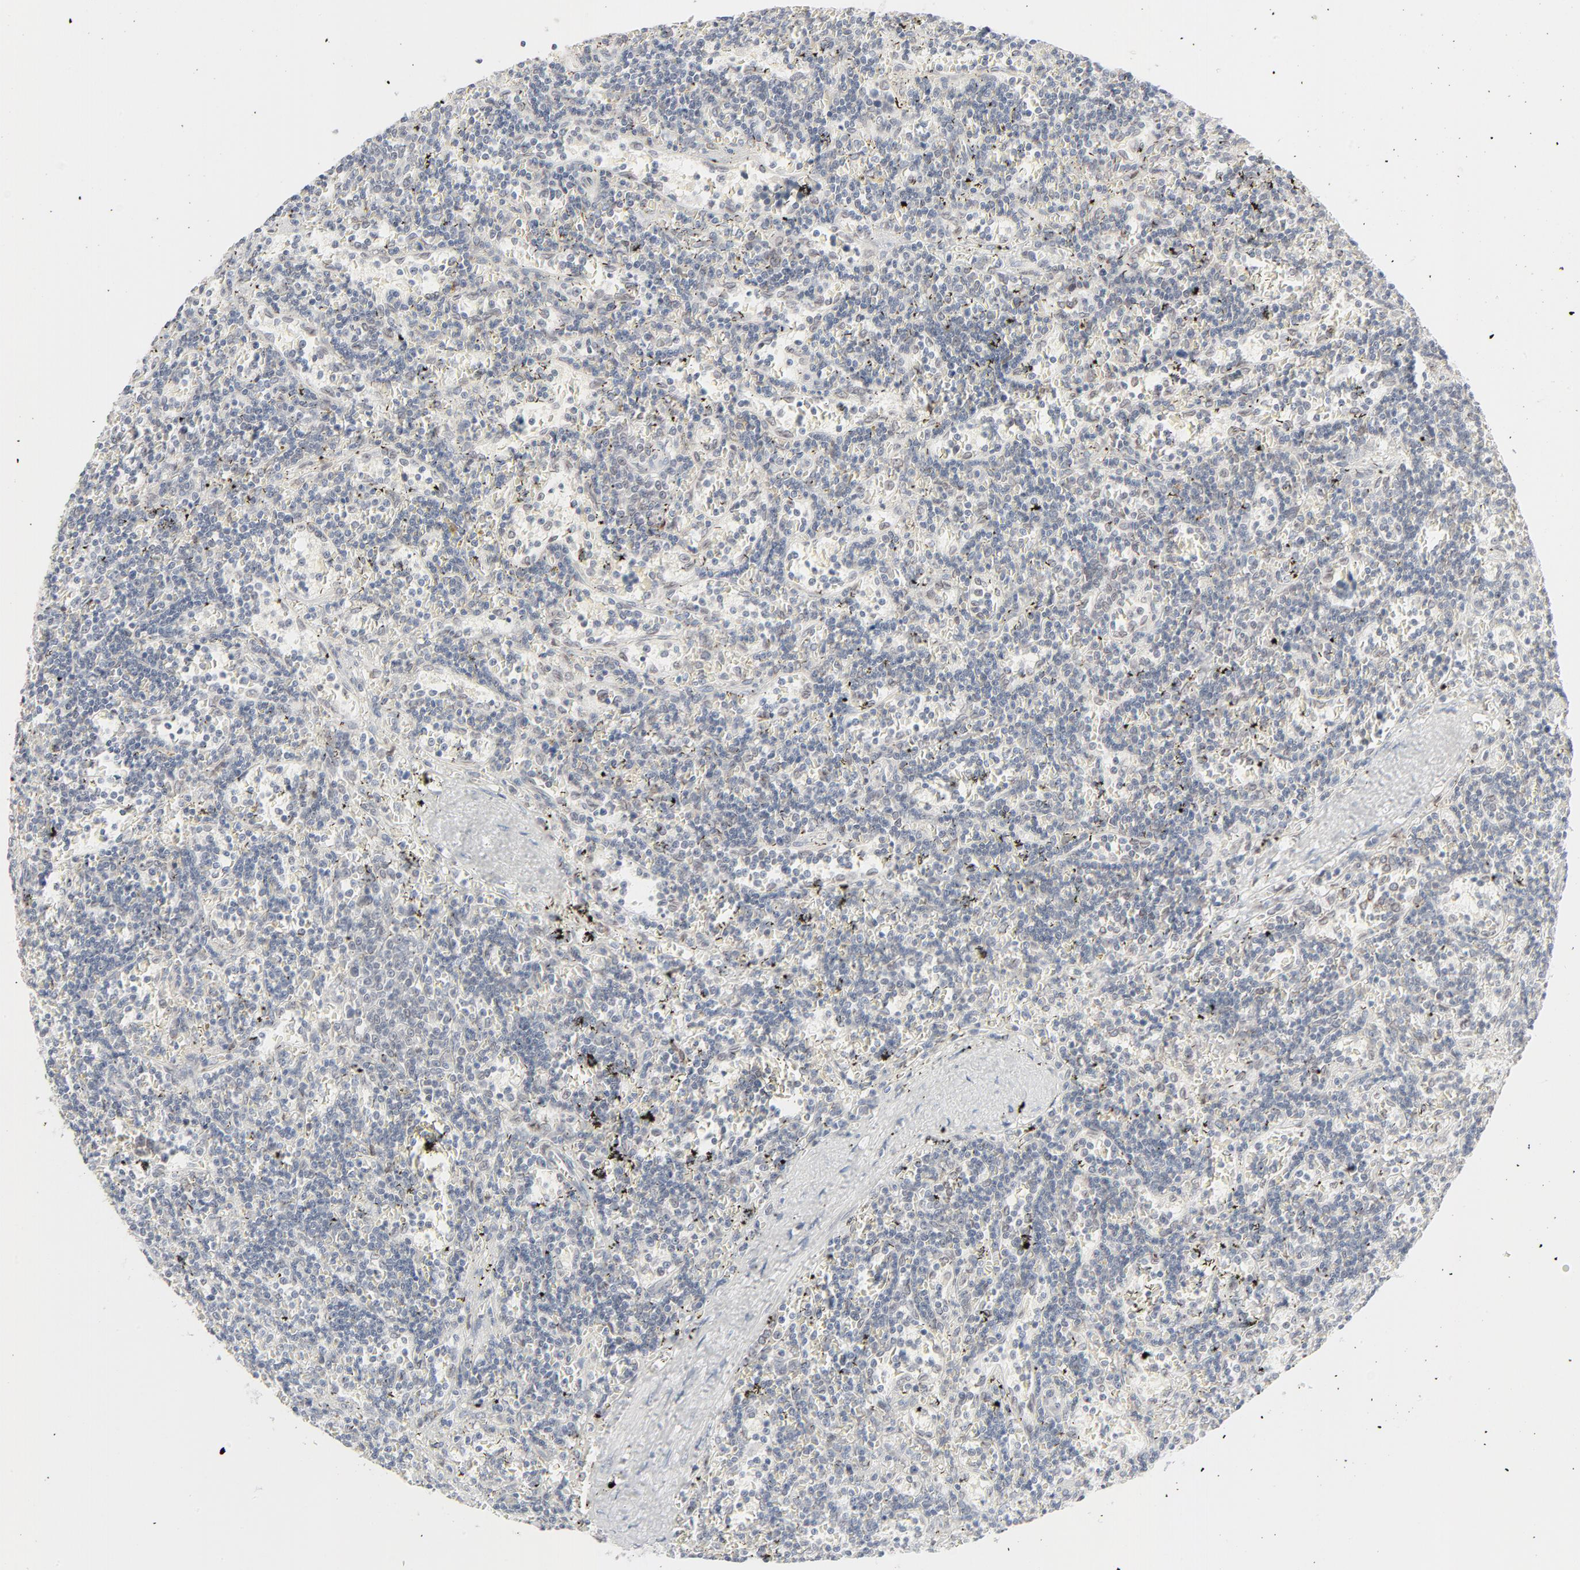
{"staining": {"intensity": "negative", "quantity": "none", "location": "none"}, "tissue": "lymphoma", "cell_type": "Tumor cells", "image_type": "cancer", "snomed": [{"axis": "morphology", "description": "Malignant lymphoma, non-Hodgkin's type, Low grade"}, {"axis": "topography", "description": "Spleen"}], "caption": "Immunohistochemistry (IHC) micrograph of lymphoma stained for a protein (brown), which displays no expression in tumor cells.", "gene": "MAD1L1", "patient": {"sex": "male", "age": 60}}